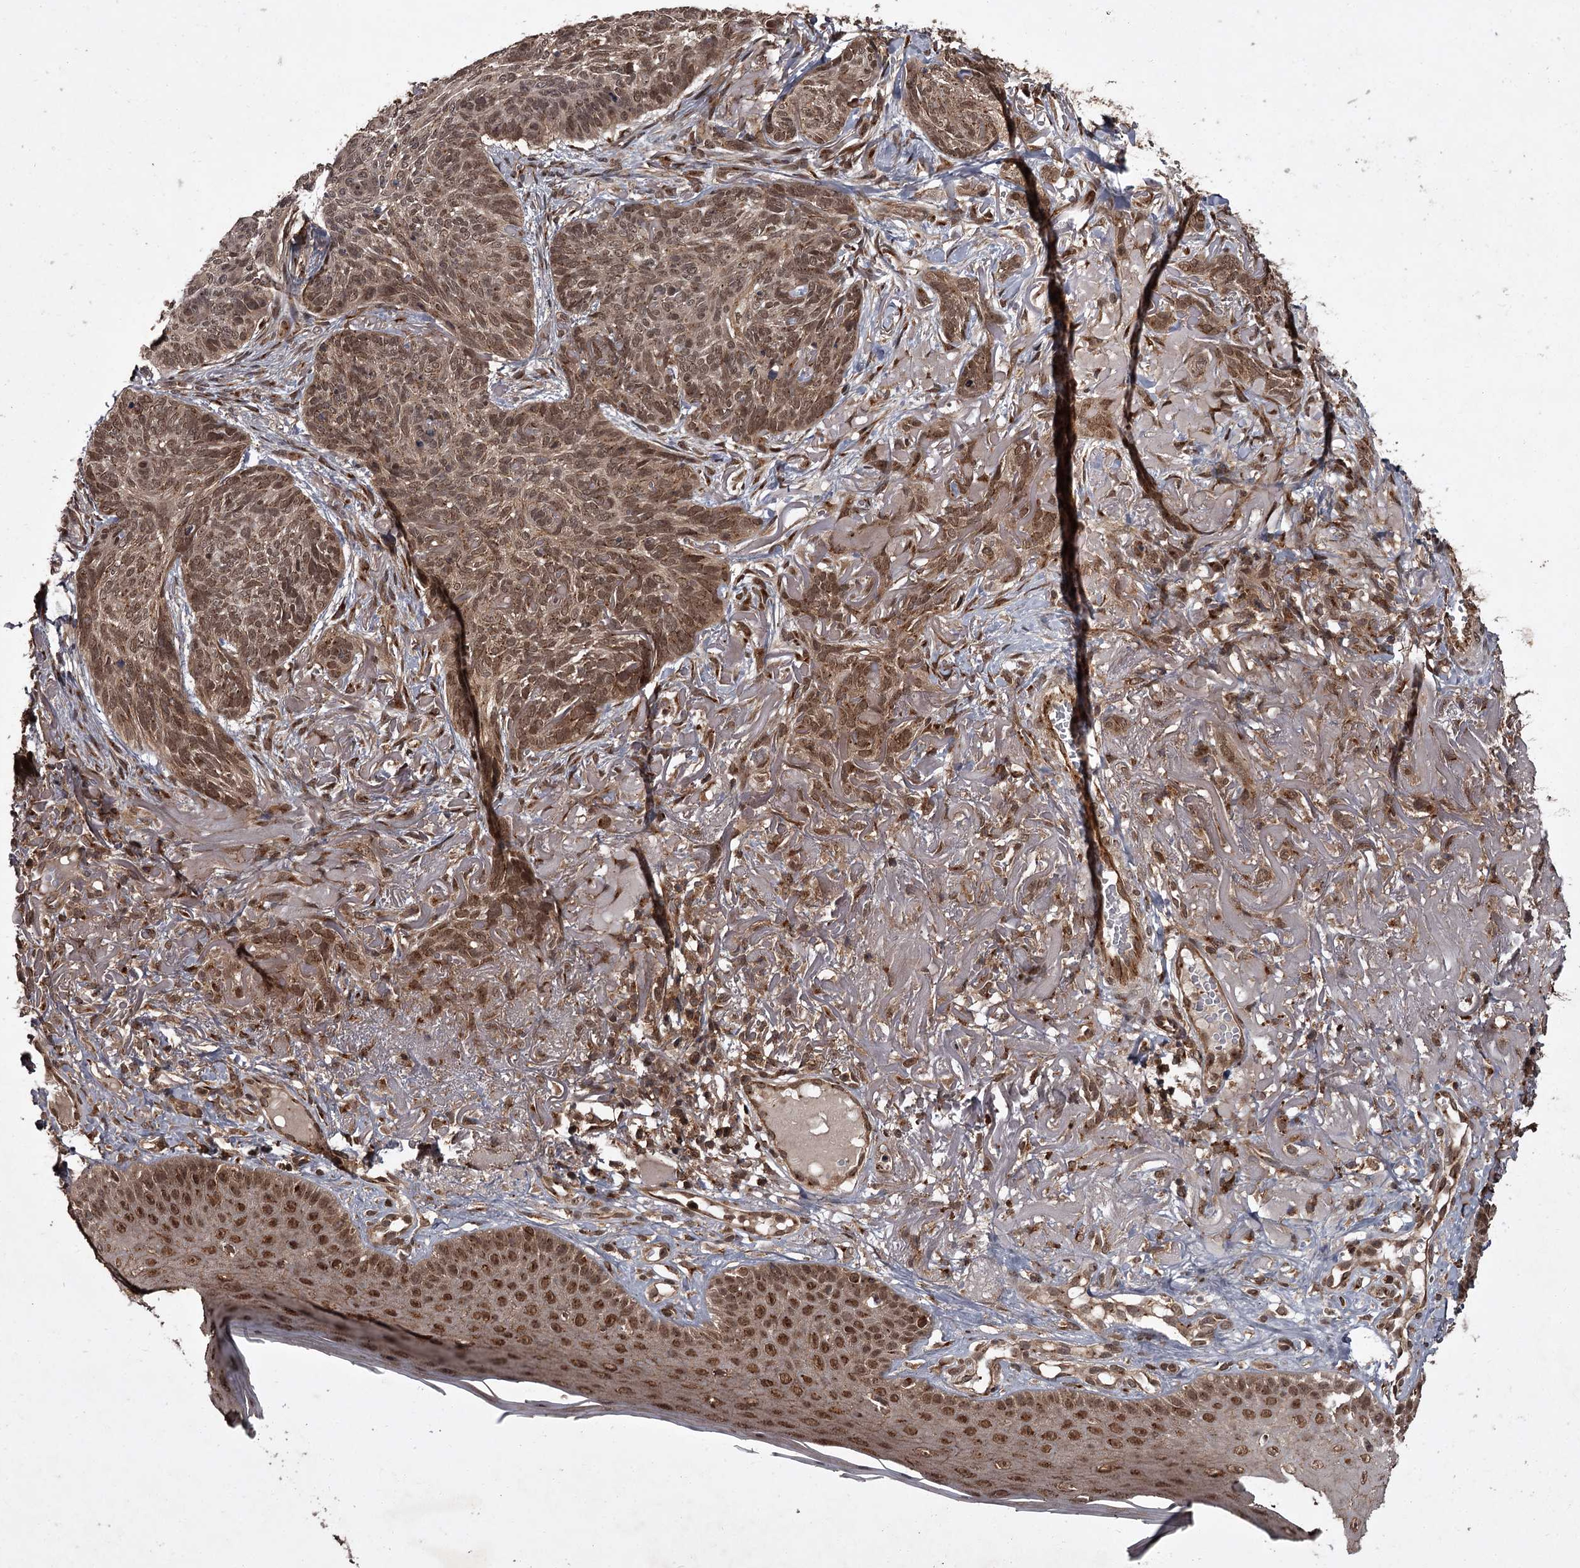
{"staining": {"intensity": "moderate", "quantity": ">75%", "location": "cytoplasmic/membranous,nuclear"}, "tissue": "skin cancer", "cell_type": "Tumor cells", "image_type": "cancer", "snomed": [{"axis": "morphology", "description": "Normal tissue, NOS"}, {"axis": "morphology", "description": "Basal cell carcinoma"}, {"axis": "topography", "description": "Skin"}], "caption": "DAB immunohistochemical staining of skin cancer (basal cell carcinoma) displays moderate cytoplasmic/membranous and nuclear protein staining in approximately >75% of tumor cells. (Stains: DAB (3,3'-diaminobenzidine) in brown, nuclei in blue, Microscopy: brightfield microscopy at high magnification).", "gene": "TBC1D23", "patient": {"sex": "male", "age": 66}}